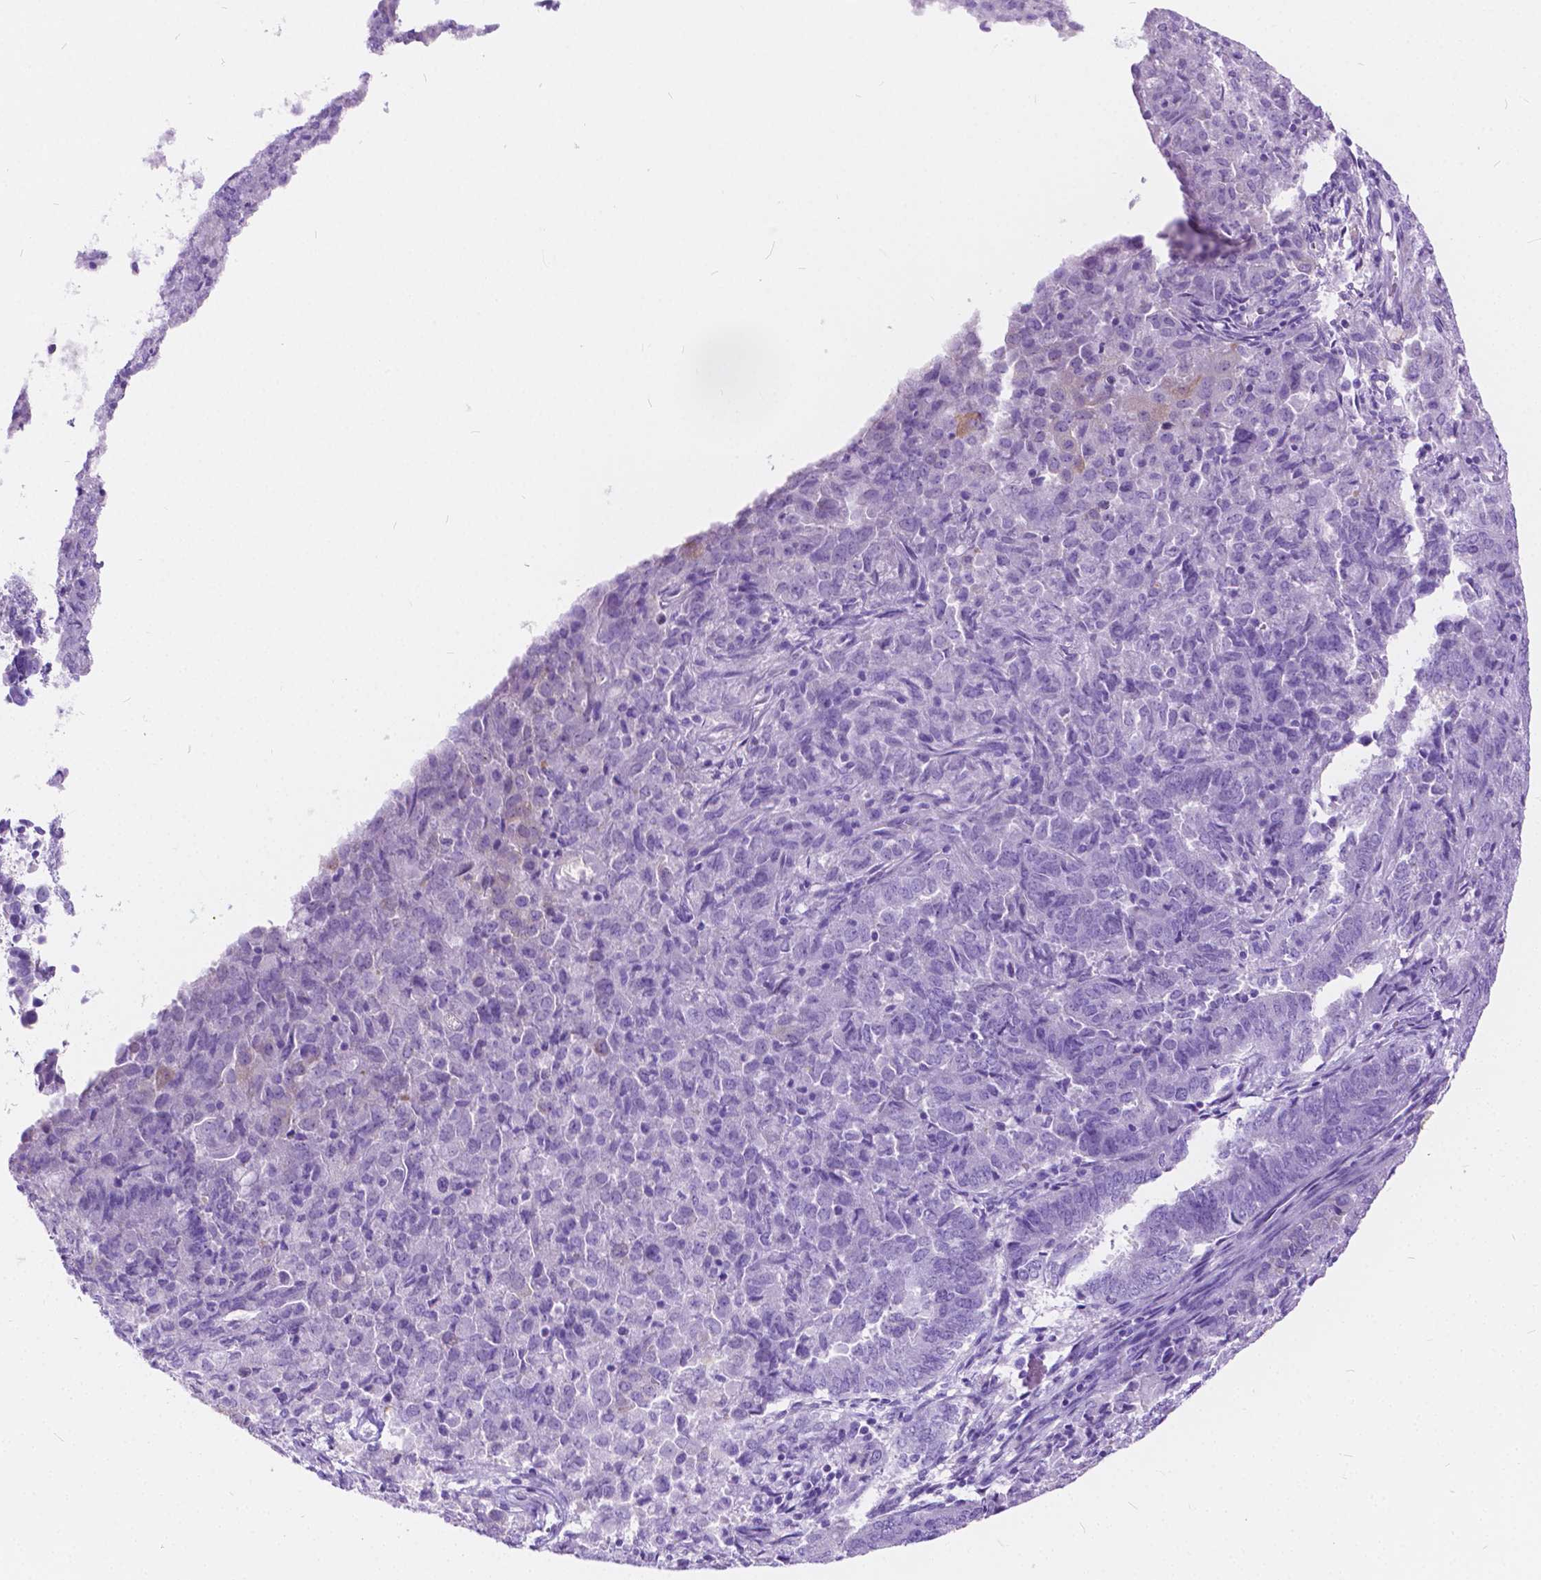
{"staining": {"intensity": "negative", "quantity": "none", "location": "none"}, "tissue": "endometrial cancer", "cell_type": "Tumor cells", "image_type": "cancer", "snomed": [{"axis": "morphology", "description": "Adenocarcinoma, NOS"}, {"axis": "topography", "description": "Endometrium"}], "caption": "There is no significant positivity in tumor cells of endometrial adenocarcinoma.", "gene": "CHRM1", "patient": {"sex": "female", "age": 72}}